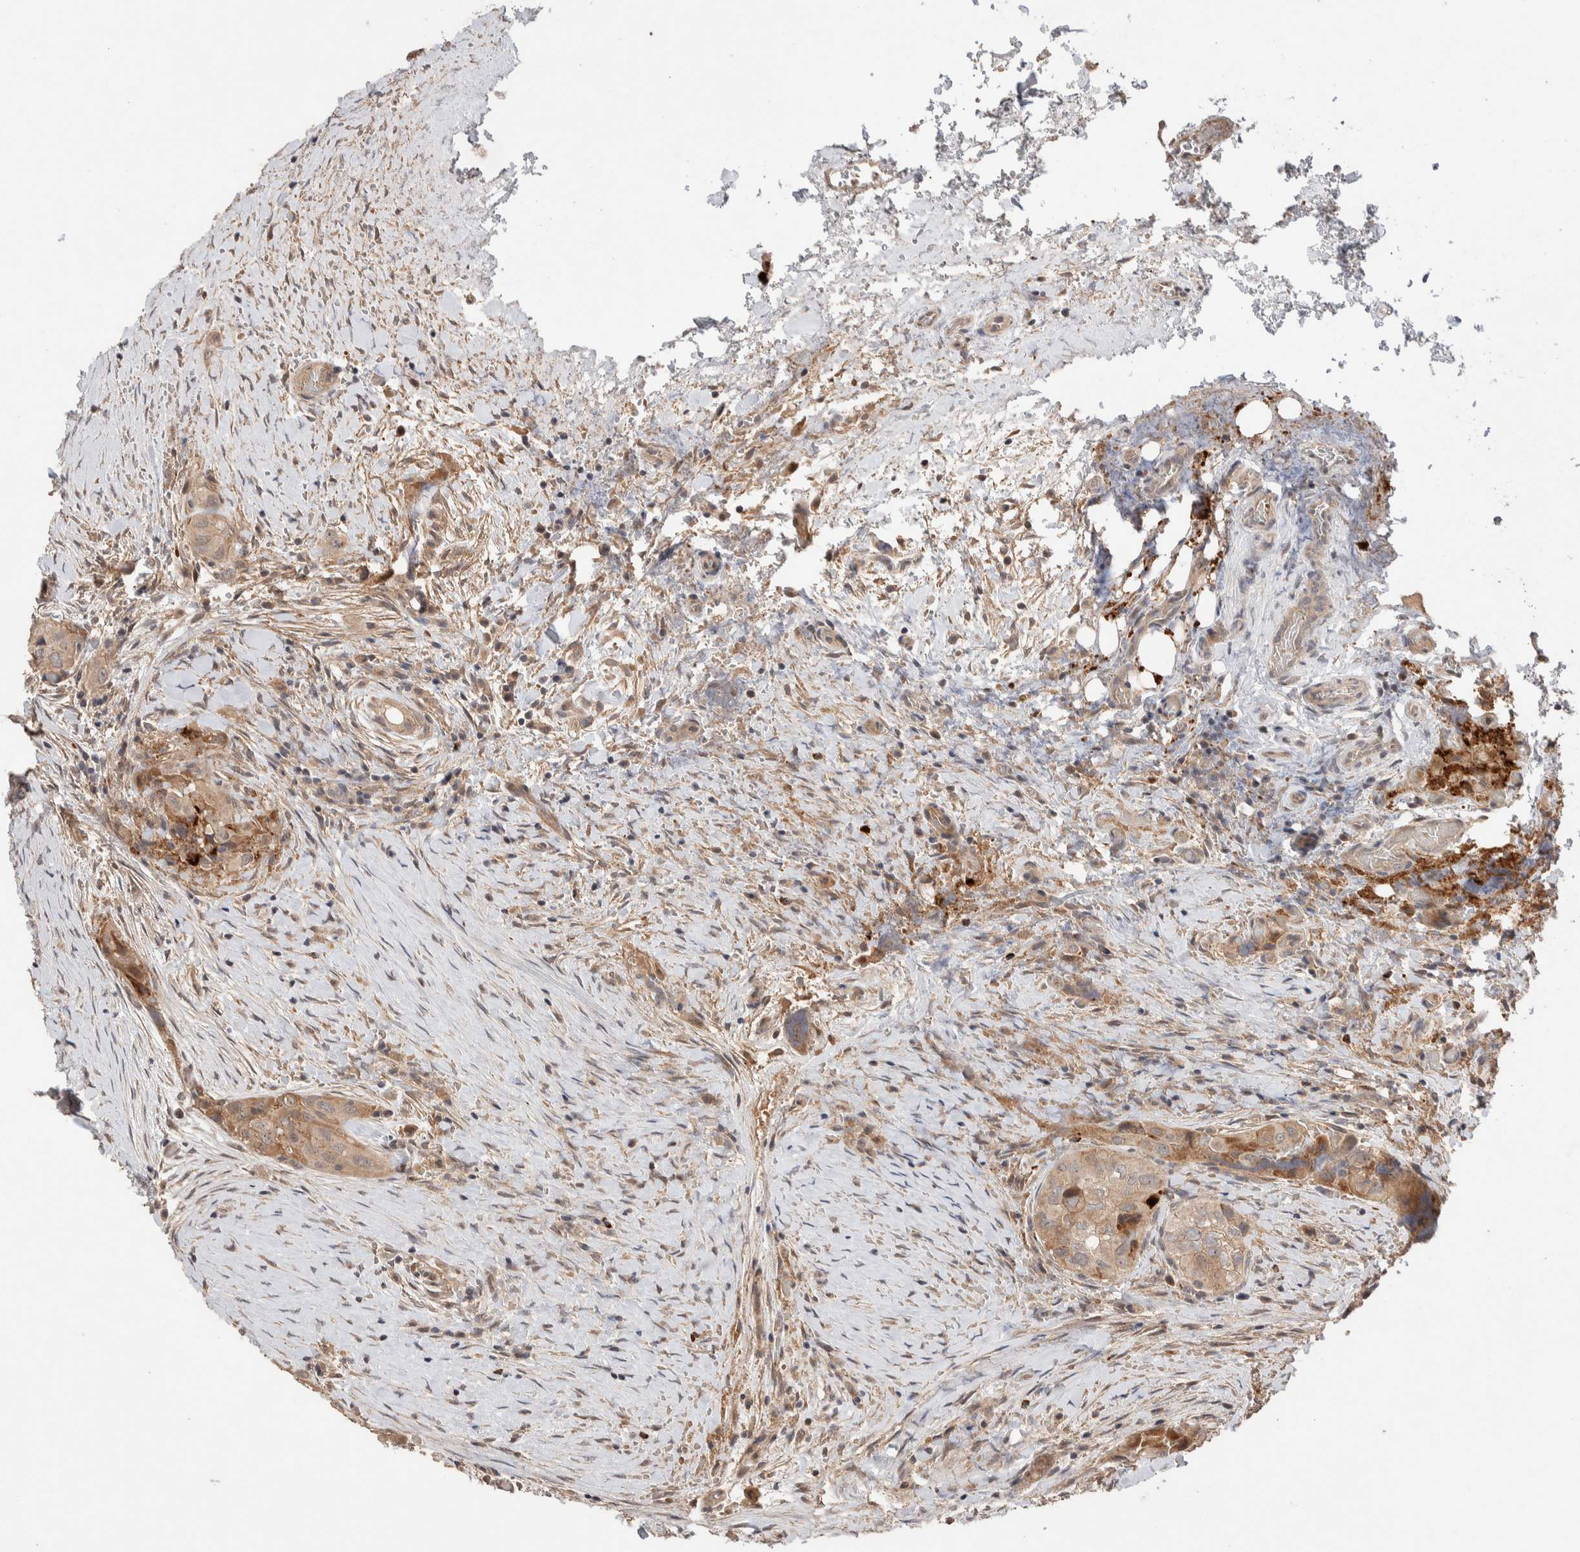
{"staining": {"intensity": "strong", "quantity": ">75%", "location": "cytoplasmic/membranous"}, "tissue": "thyroid cancer", "cell_type": "Tumor cells", "image_type": "cancer", "snomed": [{"axis": "morphology", "description": "Papillary adenocarcinoma, NOS"}, {"axis": "topography", "description": "Thyroid gland"}], "caption": "Thyroid papillary adenocarcinoma was stained to show a protein in brown. There is high levels of strong cytoplasmic/membranous positivity in approximately >75% of tumor cells.", "gene": "CASK", "patient": {"sex": "female", "age": 59}}